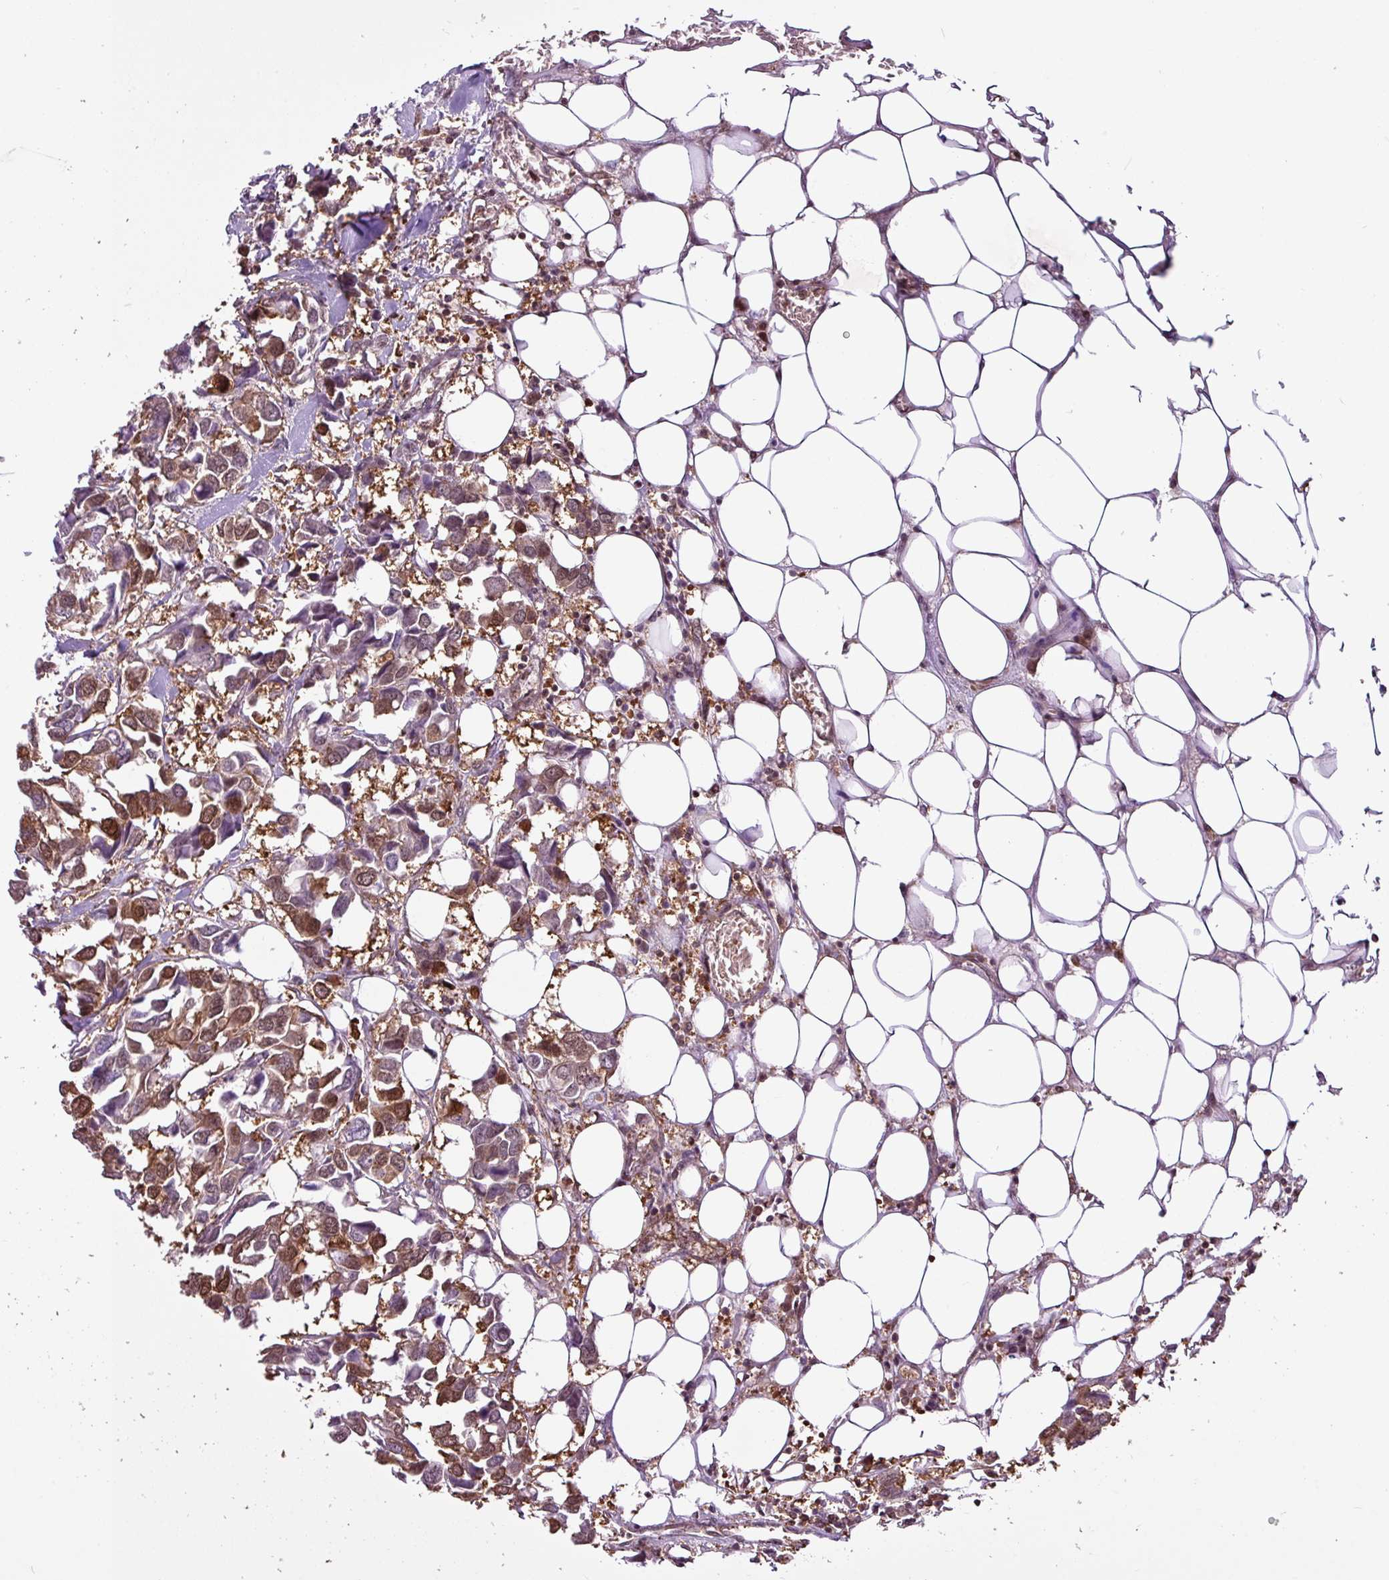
{"staining": {"intensity": "moderate", "quantity": ">75%", "location": "cytoplasmic/membranous,nuclear"}, "tissue": "breast cancer", "cell_type": "Tumor cells", "image_type": "cancer", "snomed": [{"axis": "morphology", "description": "Duct carcinoma"}, {"axis": "topography", "description": "Breast"}], "caption": "A histopathology image of invasive ductal carcinoma (breast) stained for a protein demonstrates moderate cytoplasmic/membranous and nuclear brown staining in tumor cells.", "gene": "ITPKC", "patient": {"sex": "female", "age": 83}}